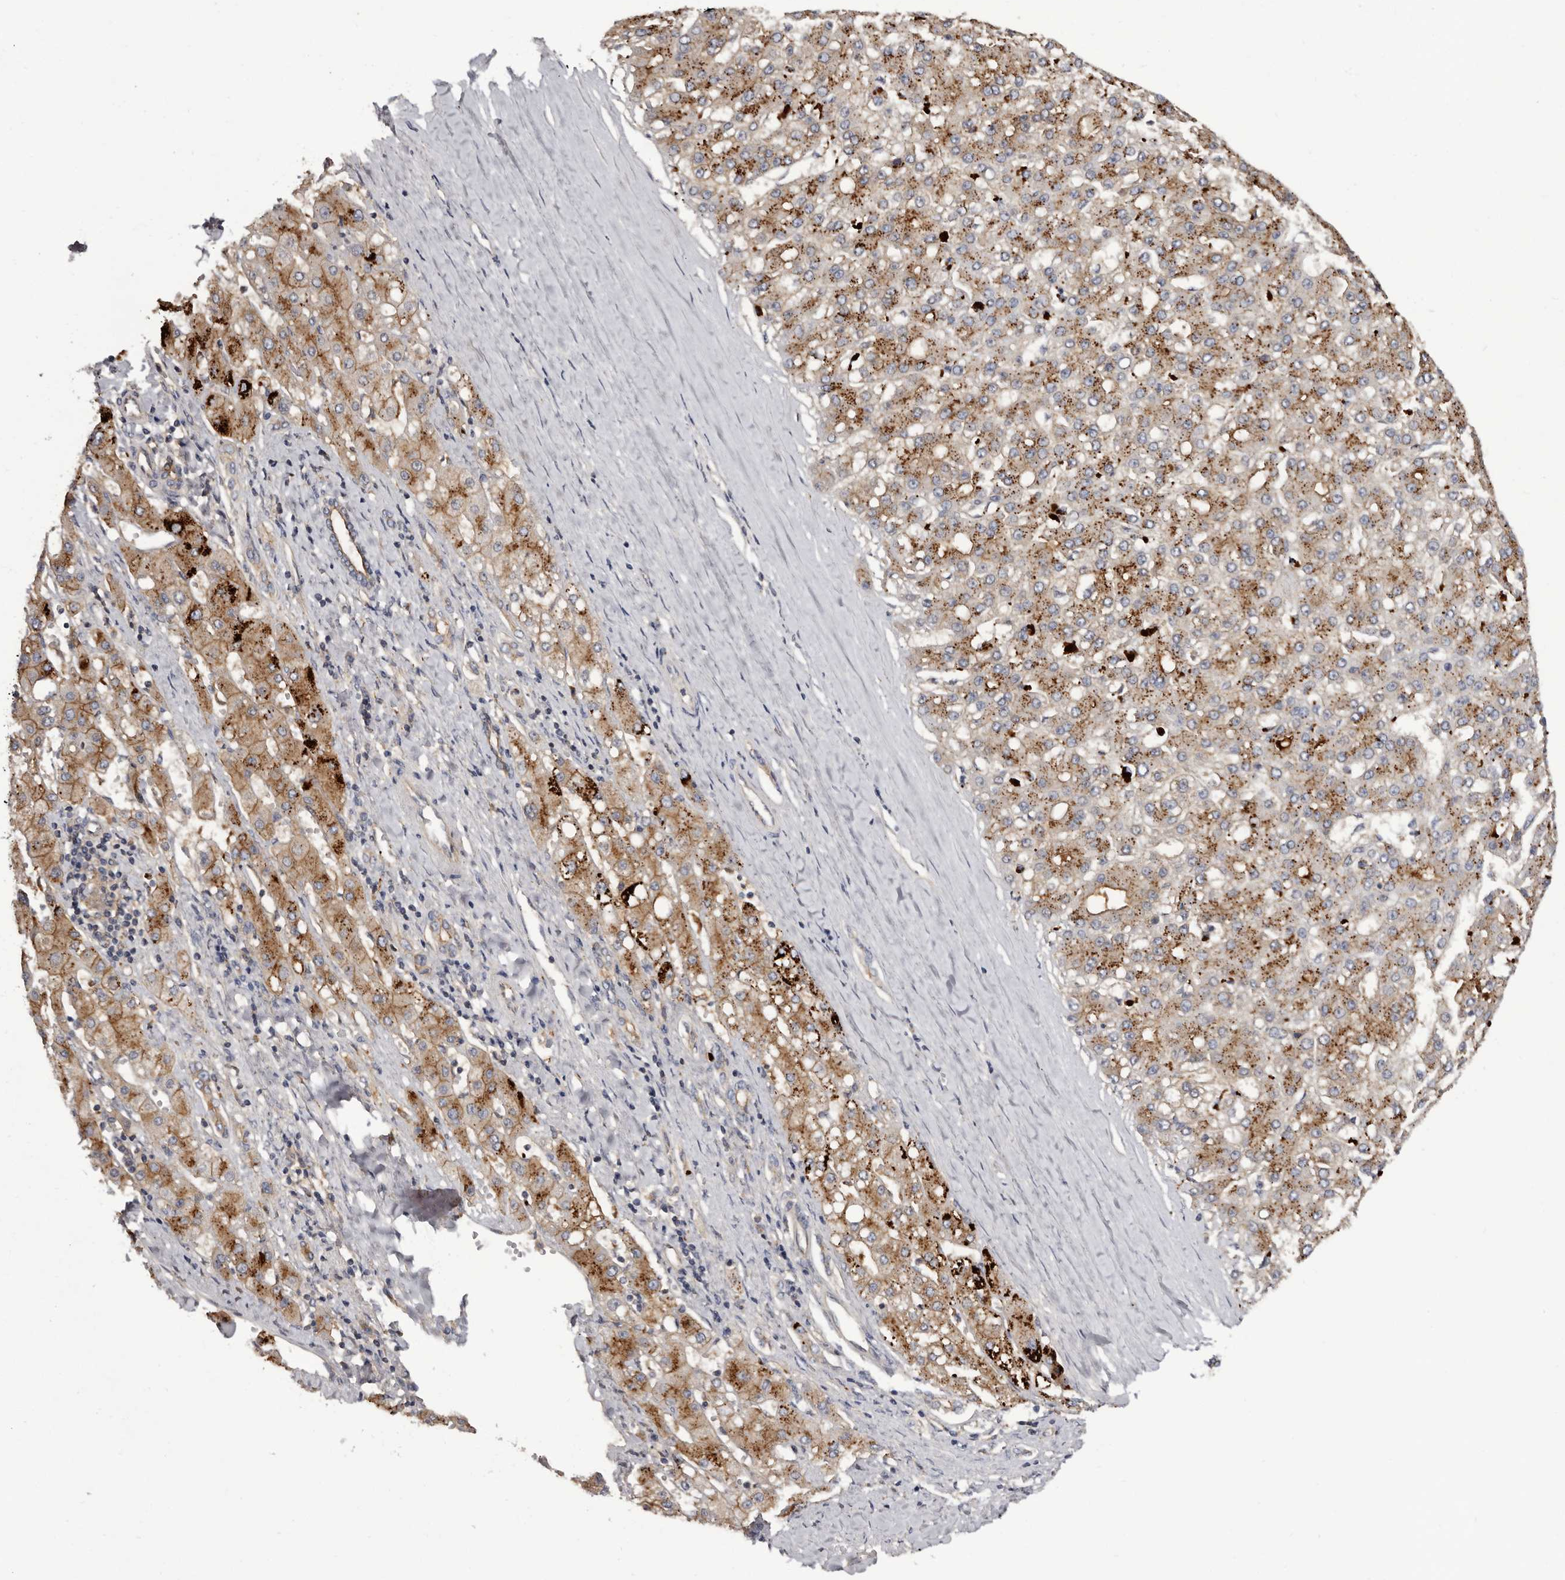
{"staining": {"intensity": "moderate", "quantity": ">75%", "location": "cytoplasmic/membranous"}, "tissue": "liver cancer", "cell_type": "Tumor cells", "image_type": "cancer", "snomed": [{"axis": "morphology", "description": "Carcinoma, Hepatocellular, NOS"}, {"axis": "topography", "description": "Liver"}], "caption": "IHC (DAB (3,3'-diaminobenzidine)) staining of hepatocellular carcinoma (liver) reveals moderate cytoplasmic/membranous protein expression in about >75% of tumor cells. The protein is shown in brown color, while the nuclei are stained blue.", "gene": "INKA2", "patient": {"sex": "male", "age": 67}}